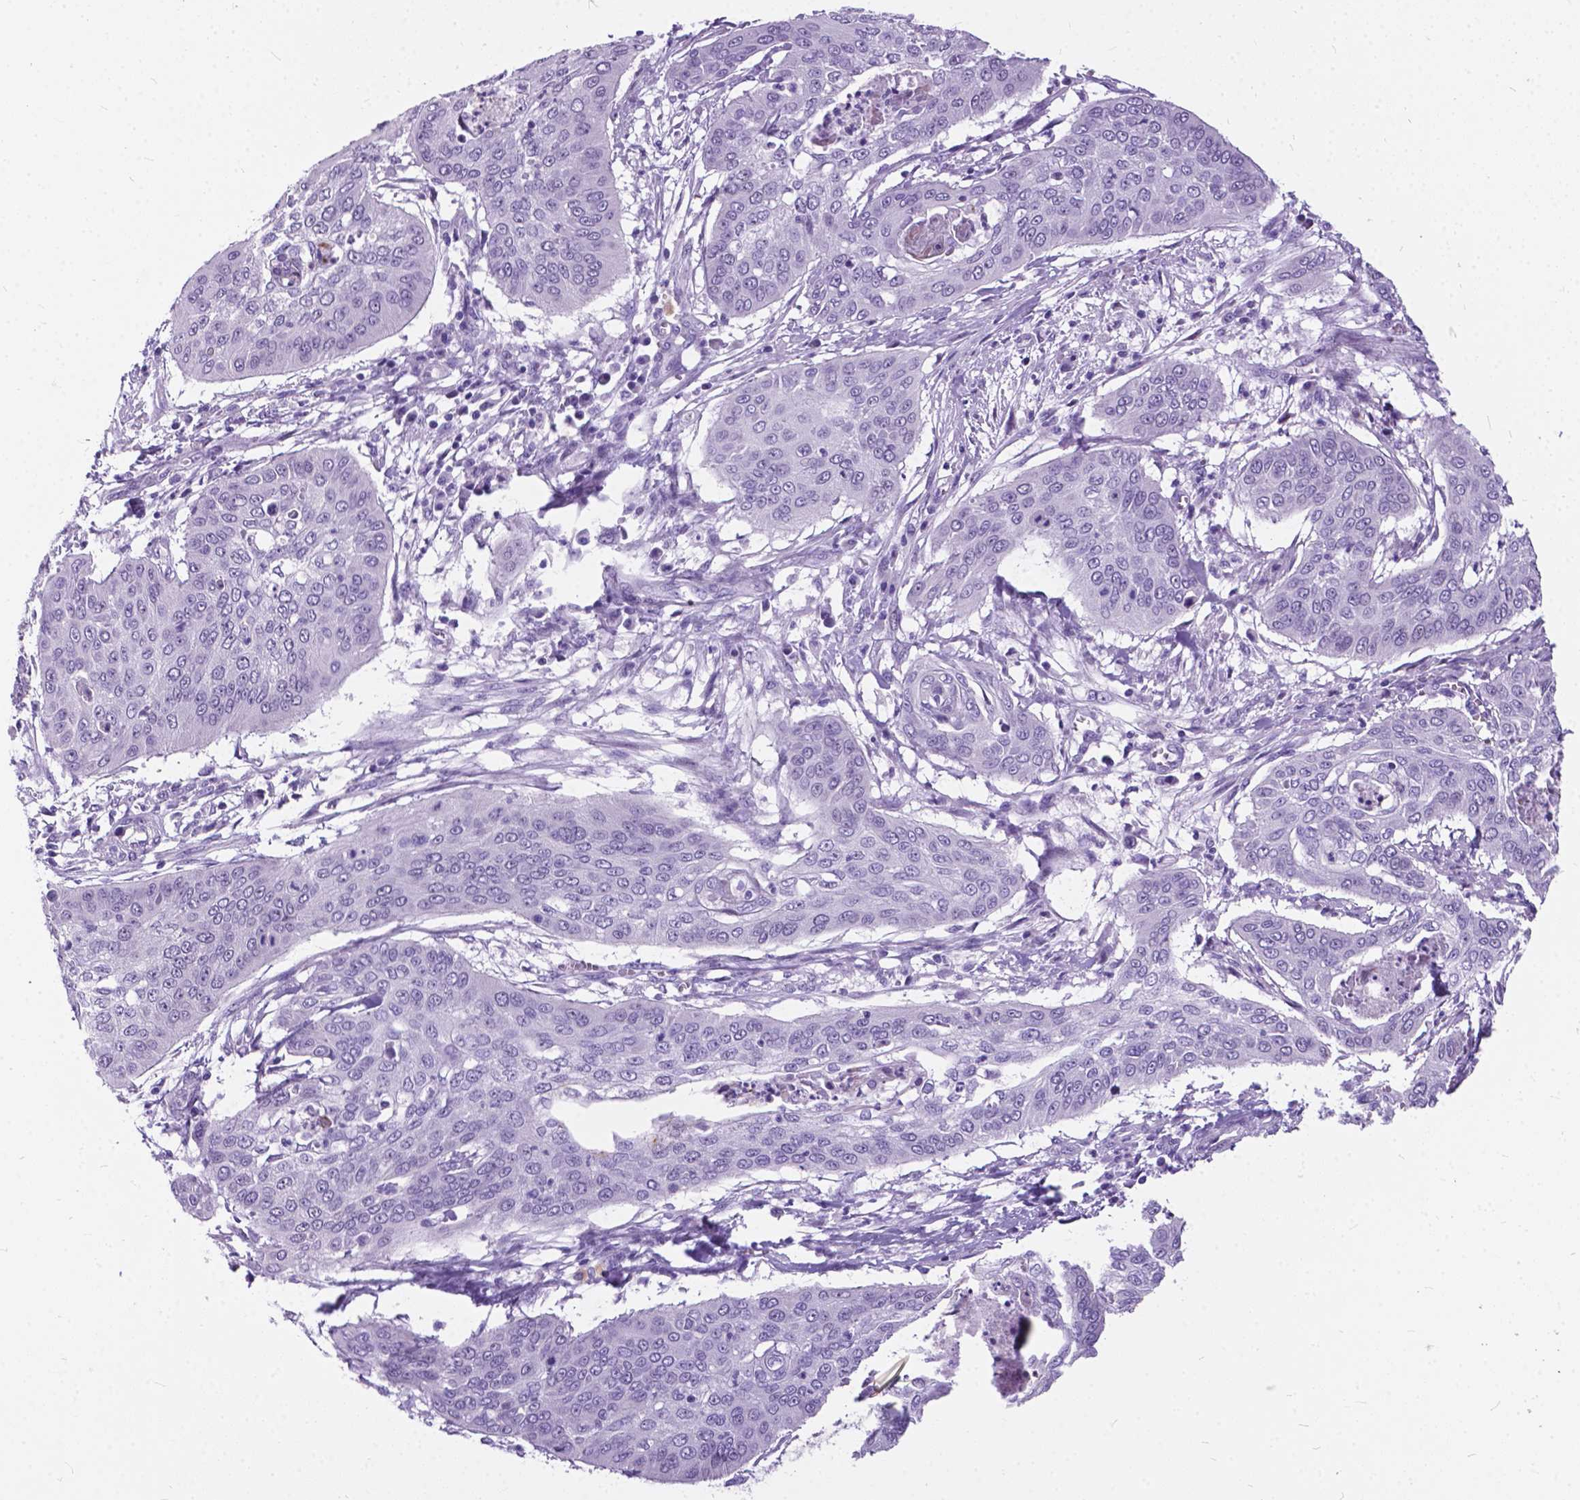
{"staining": {"intensity": "negative", "quantity": "none", "location": "none"}, "tissue": "cervical cancer", "cell_type": "Tumor cells", "image_type": "cancer", "snomed": [{"axis": "morphology", "description": "Squamous cell carcinoma, NOS"}, {"axis": "topography", "description": "Cervix"}], "caption": "Immunohistochemistry (IHC) of cervical cancer (squamous cell carcinoma) exhibits no positivity in tumor cells.", "gene": "BSND", "patient": {"sex": "female", "age": 39}}